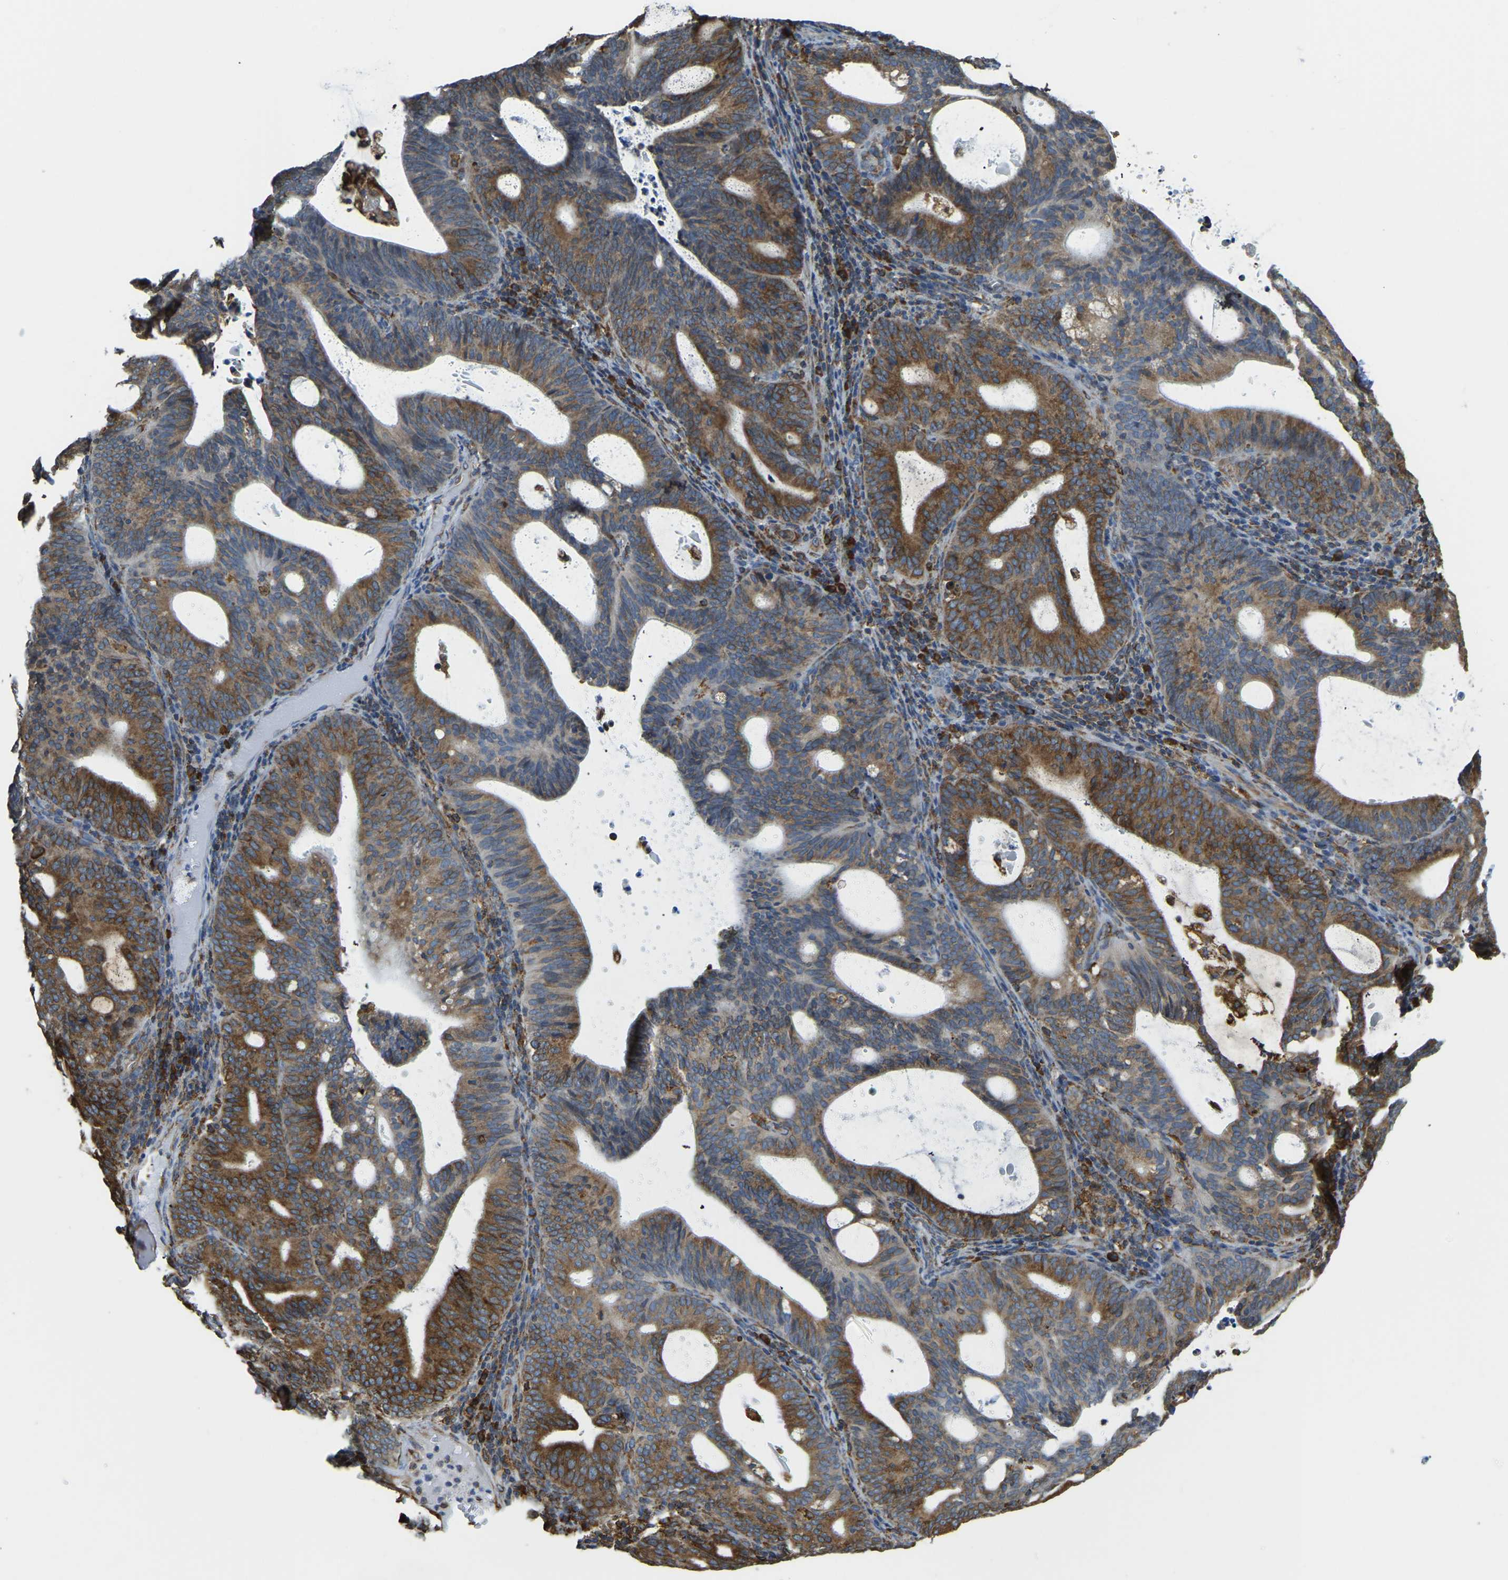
{"staining": {"intensity": "strong", "quantity": "25%-75%", "location": "cytoplasmic/membranous"}, "tissue": "endometrial cancer", "cell_type": "Tumor cells", "image_type": "cancer", "snomed": [{"axis": "morphology", "description": "Adenocarcinoma, NOS"}, {"axis": "topography", "description": "Uterus"}], "caption": "Endometrial adenocarcinoma stained with a protein marker shows strong staining in tumor cells.", "gene": "RNF115", "patient": {"sex": "female", "age": 83}}